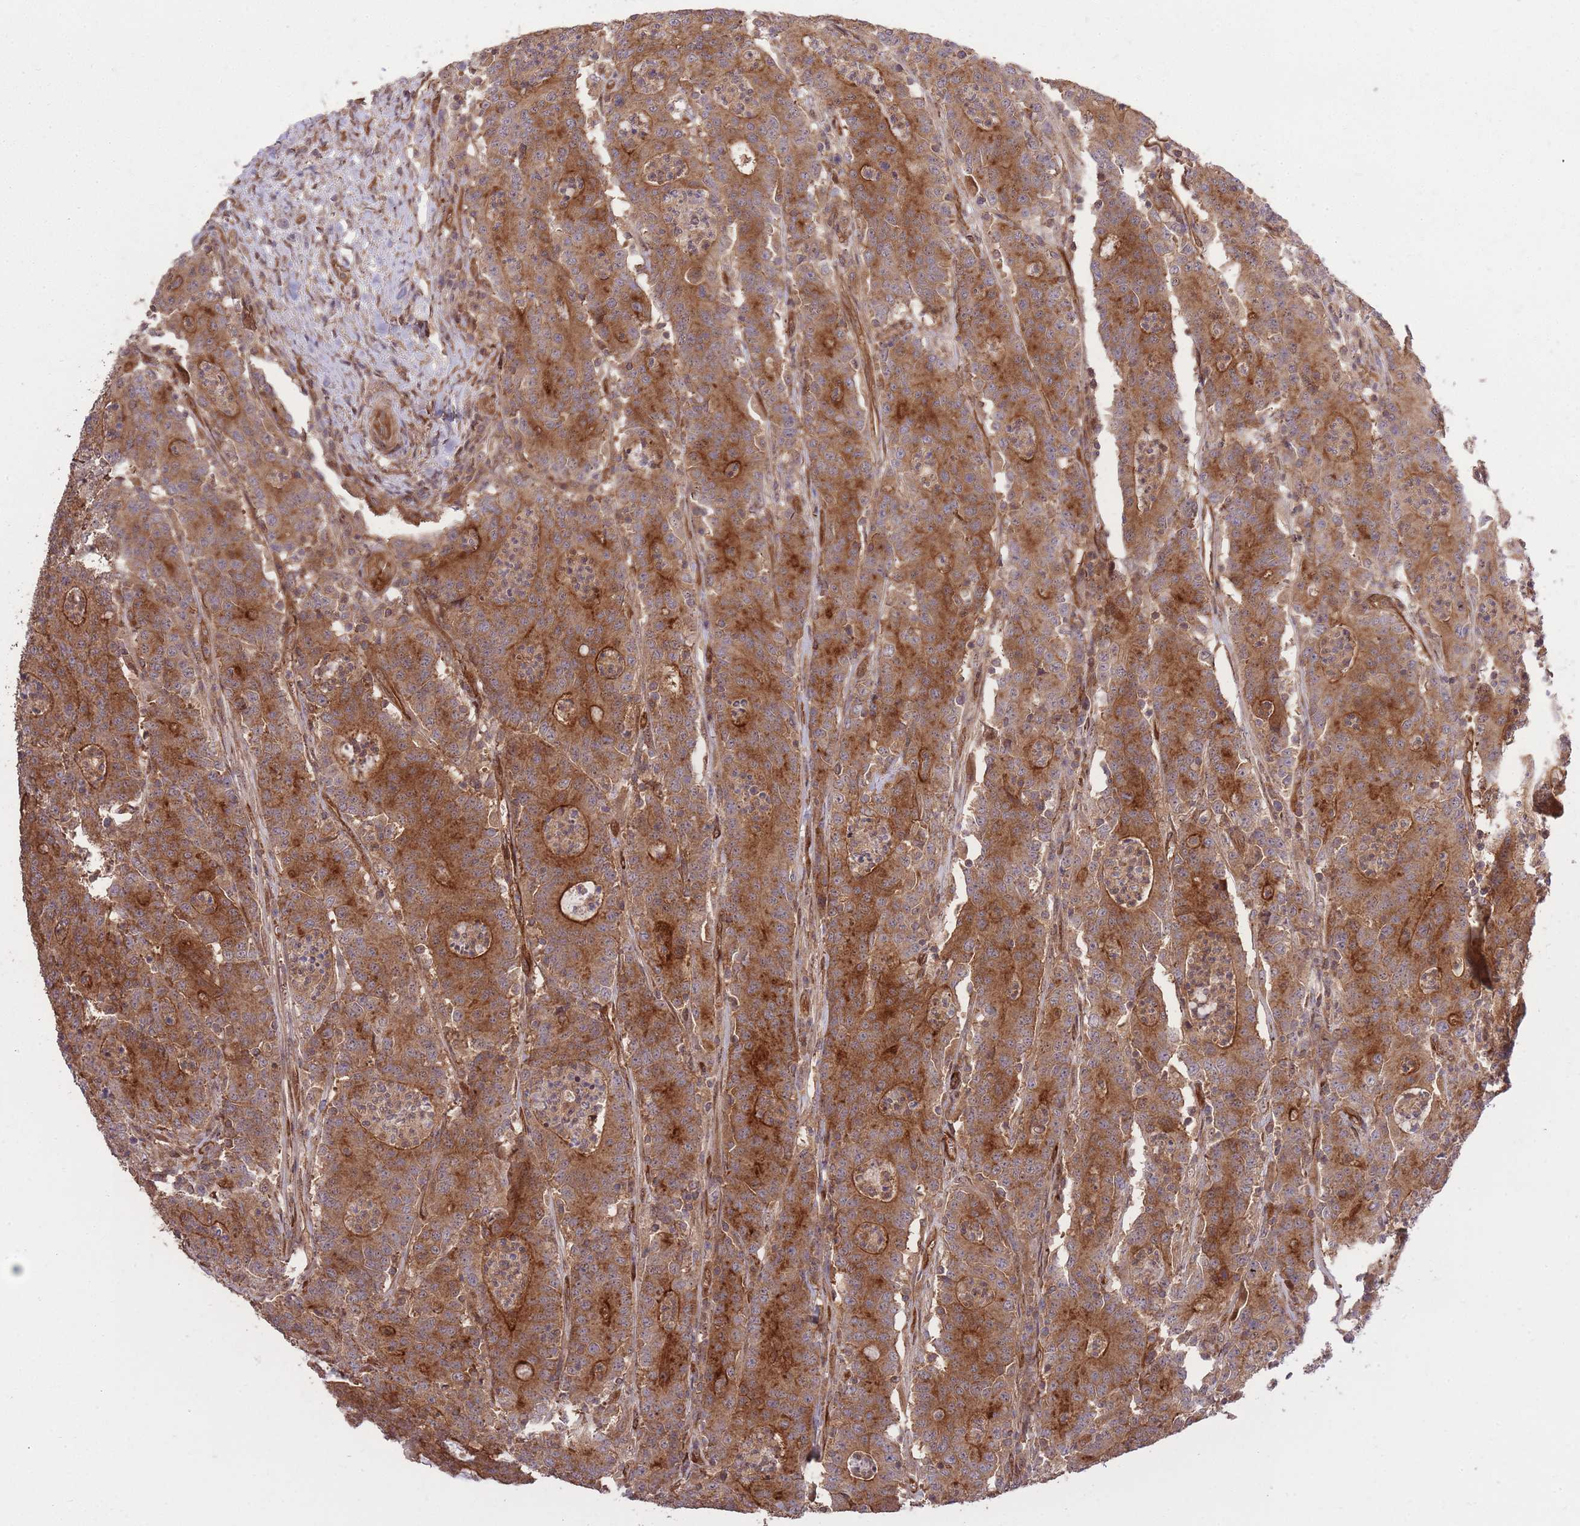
{"staining": {"intensity": "strong", "quantity": ">75%", "location": "cytoplasmic/membranous"}, "tissue": "colorectal cancer", "cell_type": "Tumor cells", "image_type": "cancer", "snomed": [{"axis": "morphology", "description": "Adenocarcinoma, NOS"}, {"axis": "topography", "description": "Colon"}], "caption": "This histopathology image shows IHC staining of human adenocarcinoma (colorectal), with high strong cytoplasmic/membranous positivity in approximately >75% of tumor cells.", "gene": "PLD1", "patient": {"sex": "male", "age": 83}}